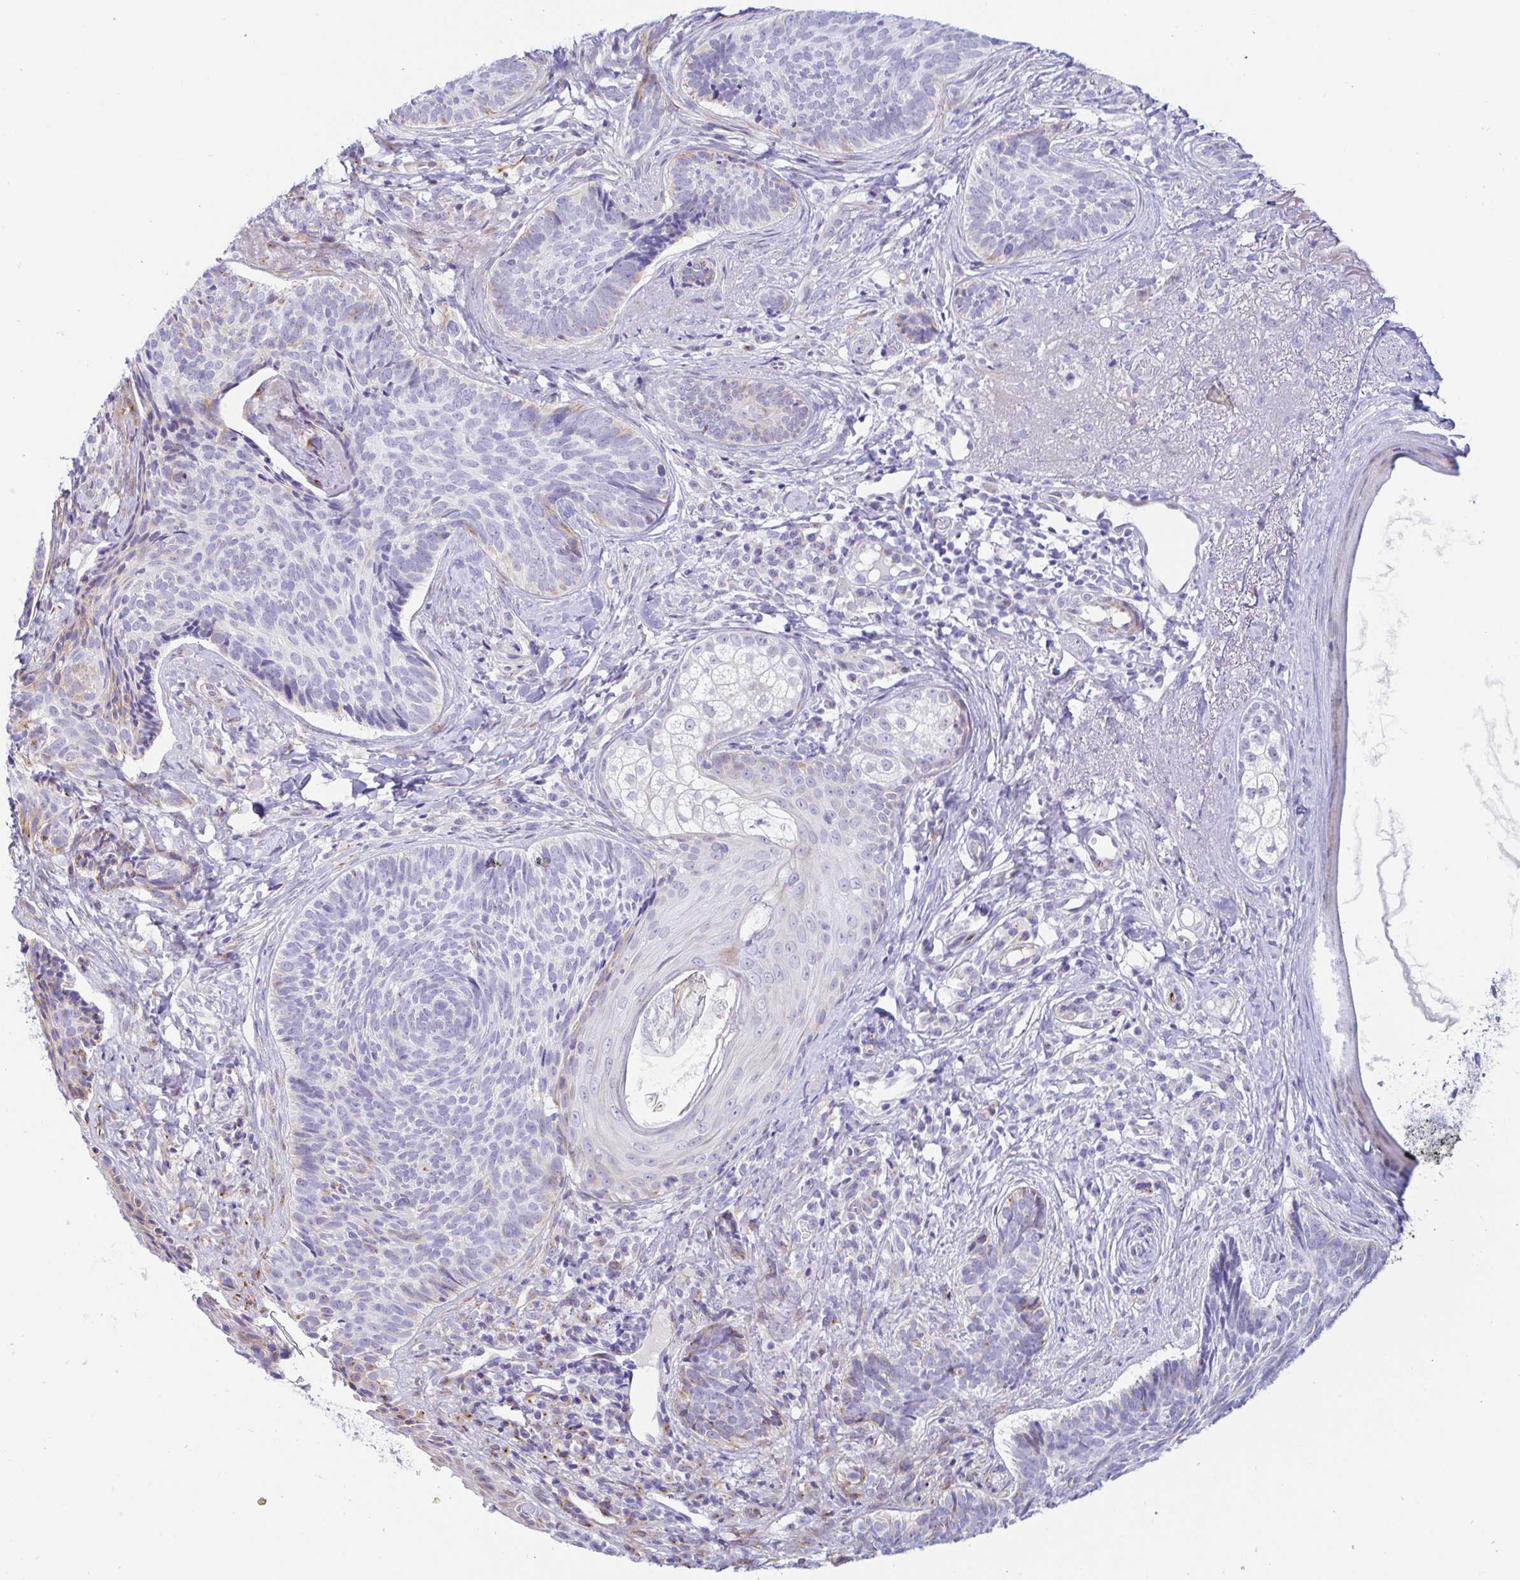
{"staining": {"intensity": "negative", "quantity": "none", "location": "none"}, "tissue": "skin cancer", "cell_type": "Tumor cells", "image_type": "cancer", "snomed": [{"axis": "morphology", "description": "Basal cell carcinoma"}, {"axis": "topography", "description": "Skin"}], "caption": "Protein analysis of skin basal cell carcinoma exhibits no significant positivity in tumor cells.", "gene": "PINLYP", "patient": {"sex": "female", "age": 74}}